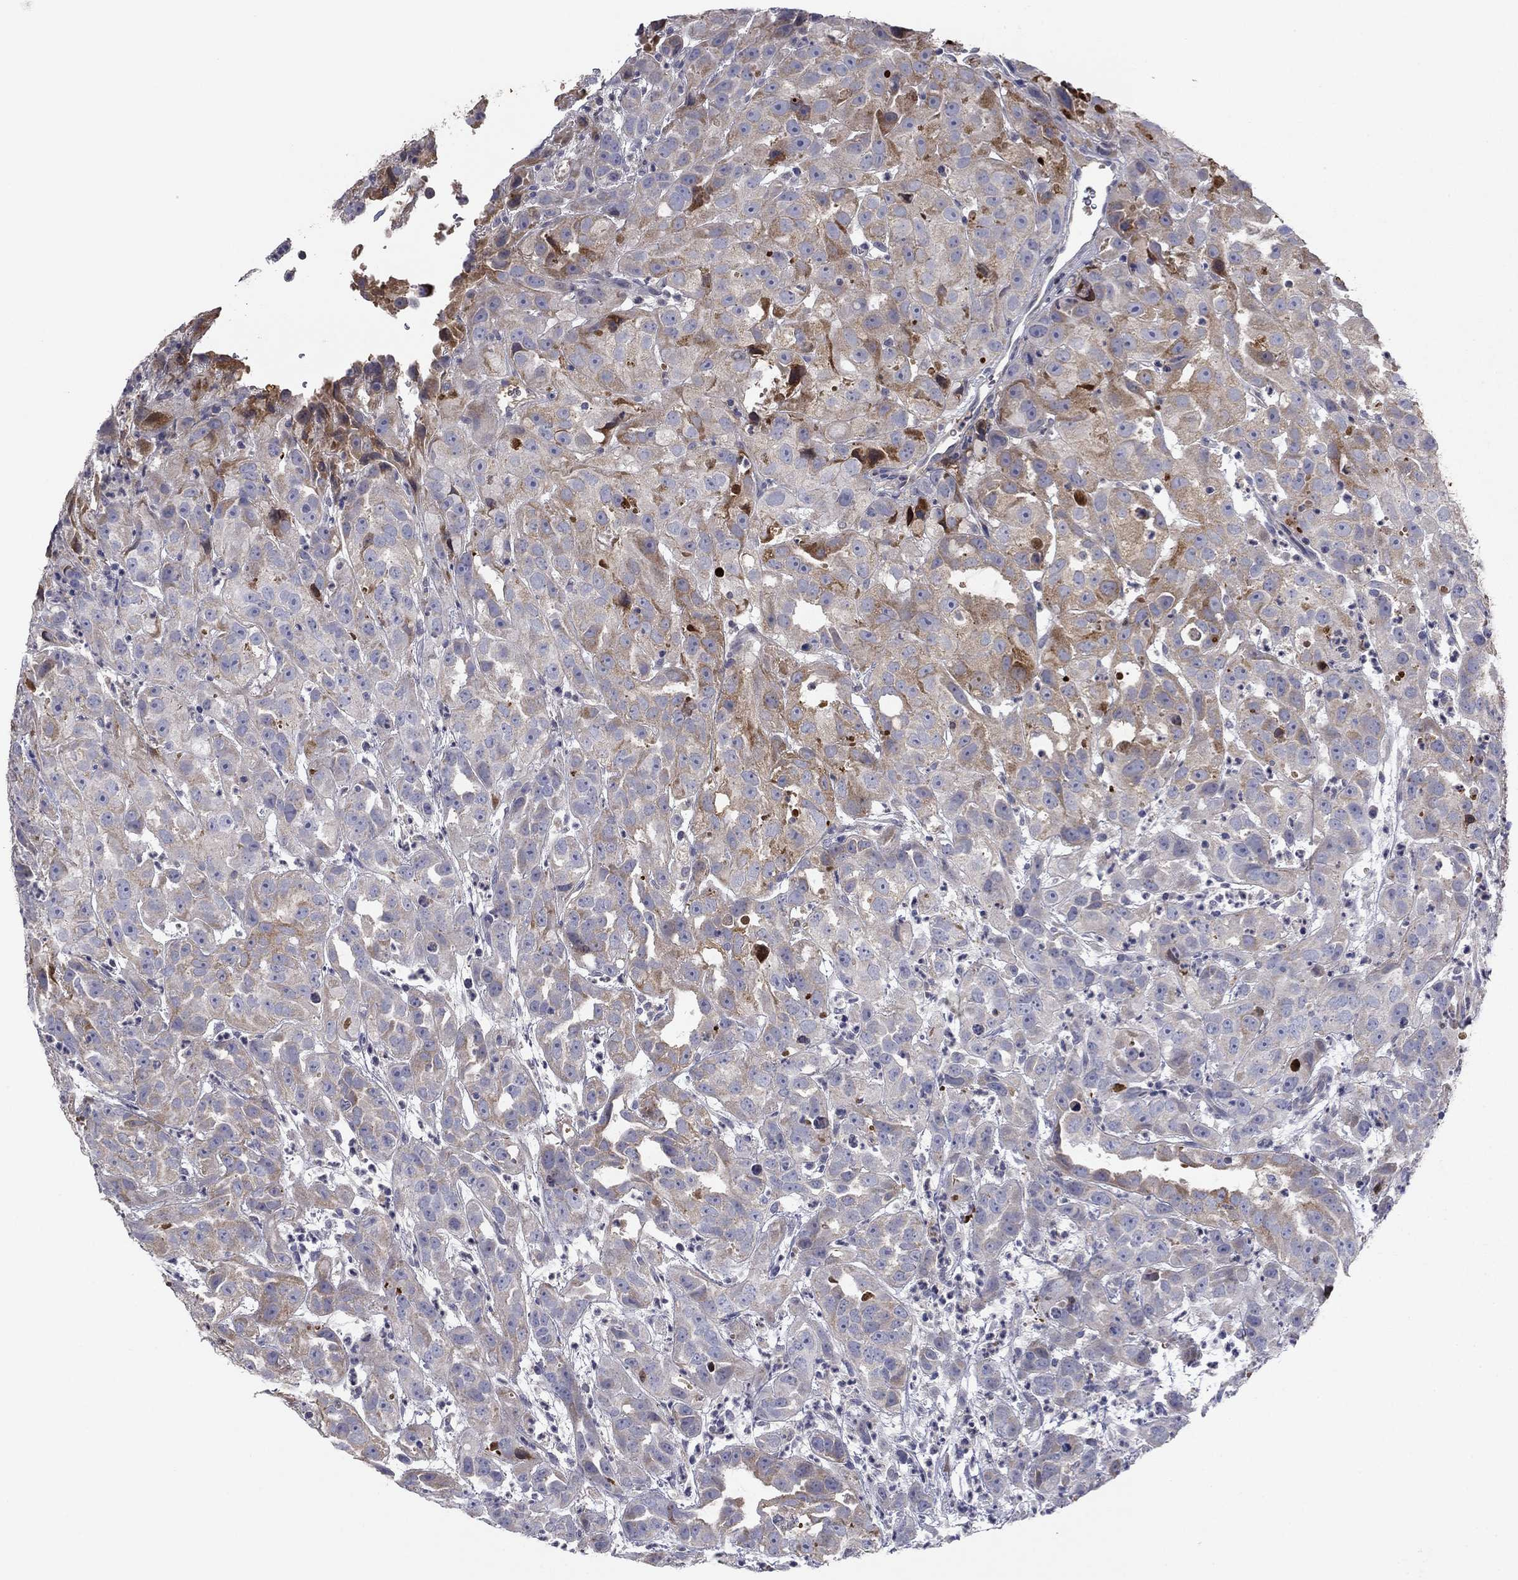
{"staining": {"intensity": "moderate", "quantity": "25%-75%", "location": "cytoplasmic/membranous"}, "tissue": "urothelial cancer", "cell_type": "Tumor cells", "image_type": "cancer", "snomed": [{"axis": "morphology", "description": "Urothelial carcinoma, High grade"}, {"axis": "topography", "description": "Urinary bladder"}], "caption": "This micrograph reveals urothelial cancer stained with IHC to label a protein in brown. The cytoplasmic/membranous of tumor cells show moderate positivity for the protein. Nuclei are counter-stained blue.", "gene": "PTGDS", "patient": {"sex": "female", "age": 41}}